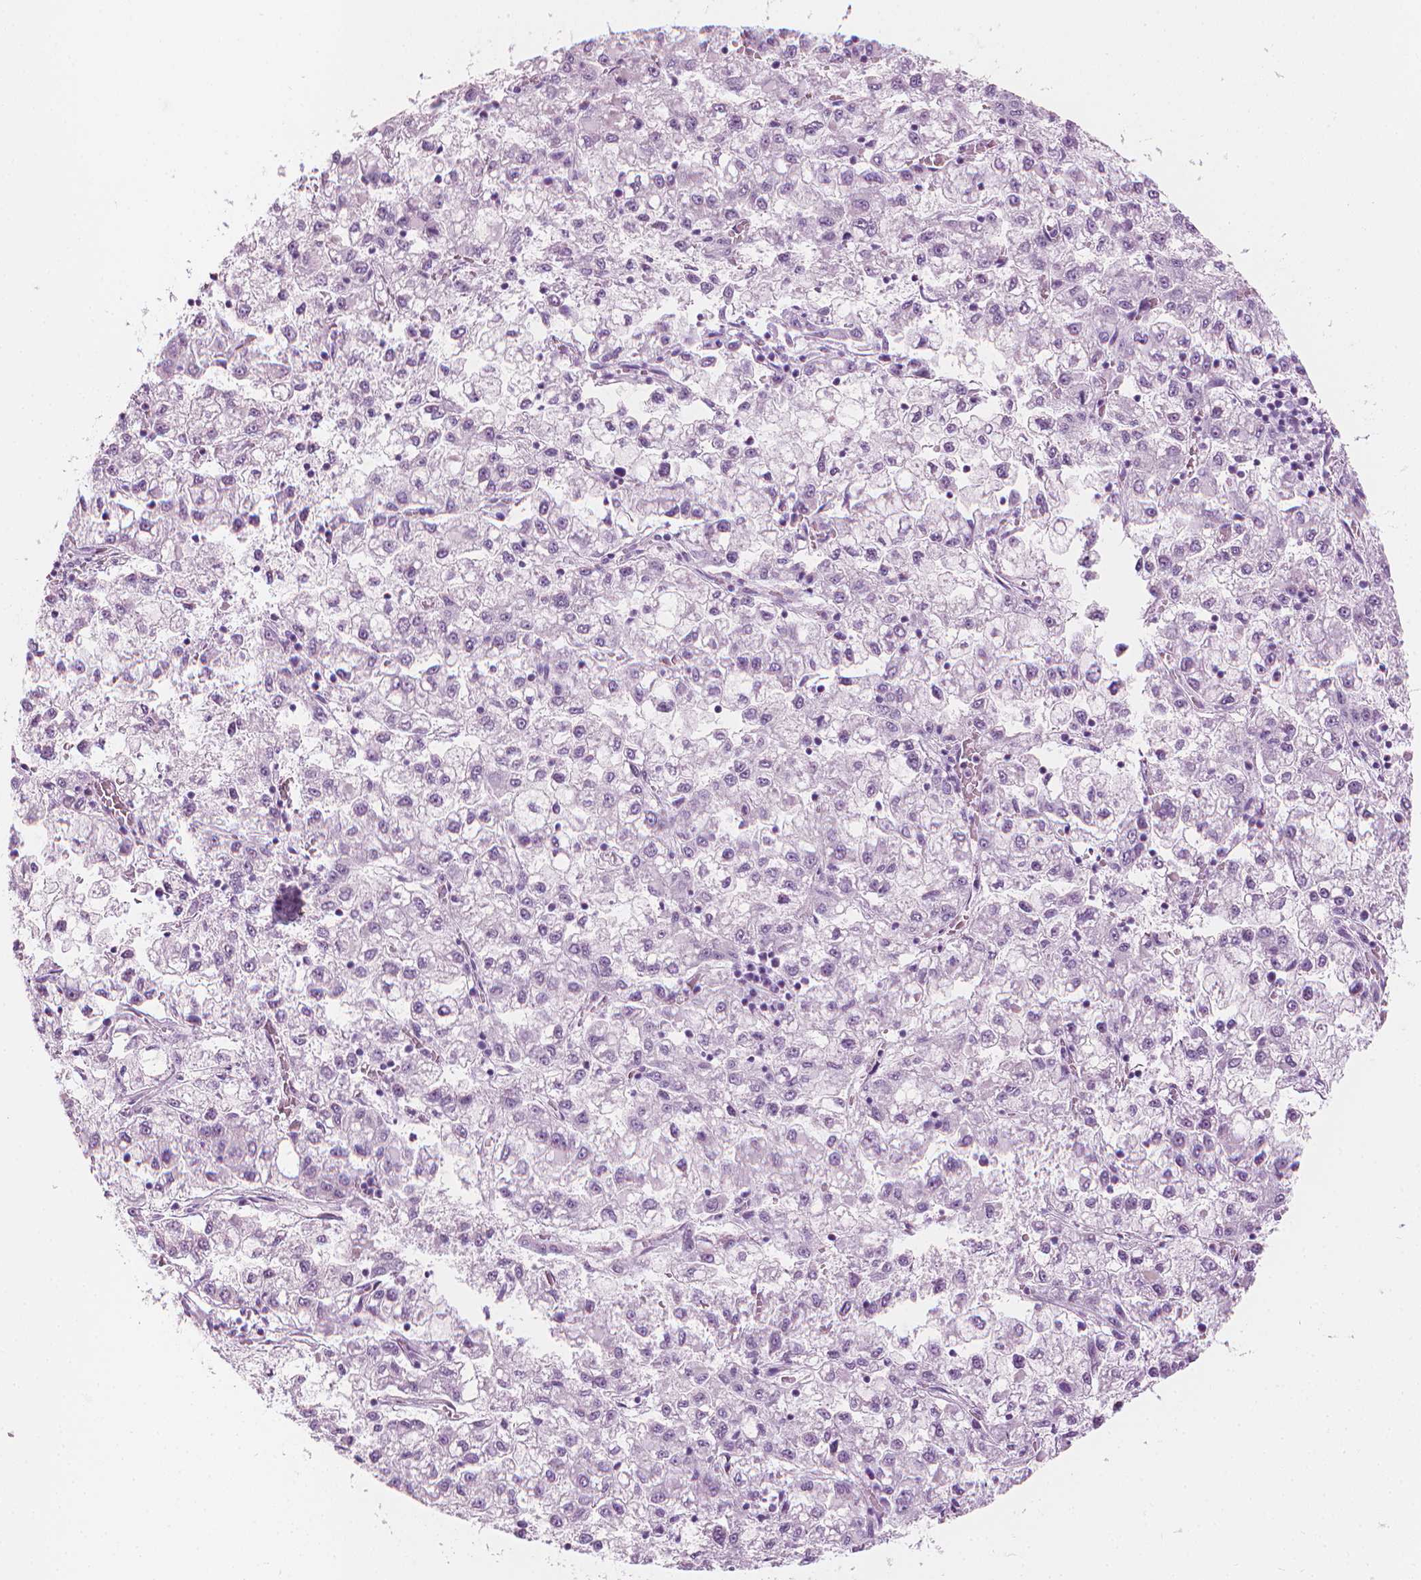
{"staining": {"intensity": "negative", "quantity": "none", "location": "none"}, "tissue": "liver cancer", "cell_type": "Tumor cells", "image_type": "cancer", "snomed": [{"axis": "morphology", "description": "Carcinoma, Hepatocellular, NOS"}, {"axis": "topography", "description": "Liver"}], "caption": "A micrograph of human hepatocellular carcinoma (liver) is negative for staining in tumor cells.", "gene": "SCG3", "patient": {"sex": "male", "age": 40}}